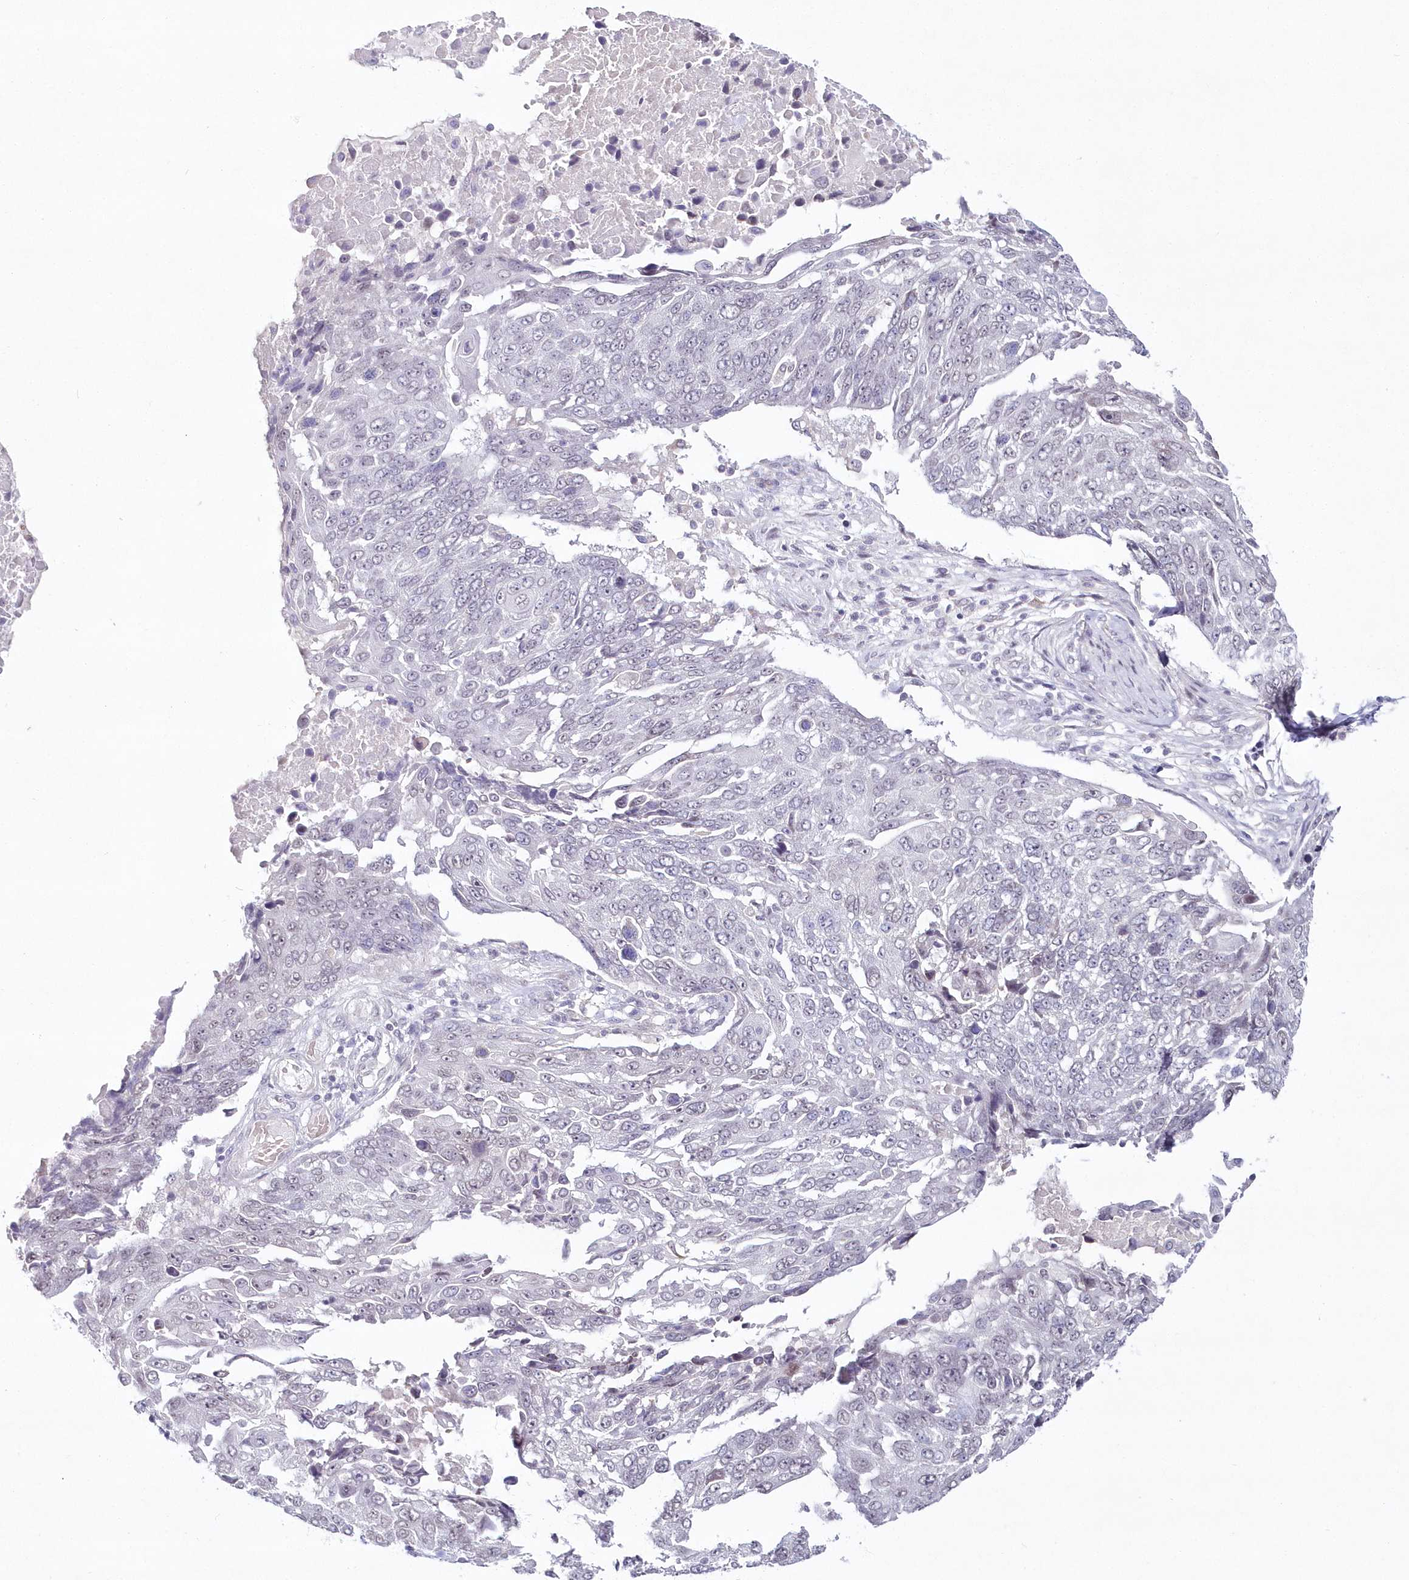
{"staining": {"intensity": "negative", "quantity": "none", "location": "none"}, "tissue": "lung cancer", "cell_type": "Tumor cells", "image_type": "cancer", "snomed": [{"axis": "morphology", "description": "Squamous cell carcinoma, NOS"}, {"axis": "topography", "description": "Lung"}], "caption": "Histopathology image shows no significant protein positivity in tumor cells of squamous cell carcinoma (lung).", "gene": "HYCC2", "patient": {"sex": "male", "age": 66}}